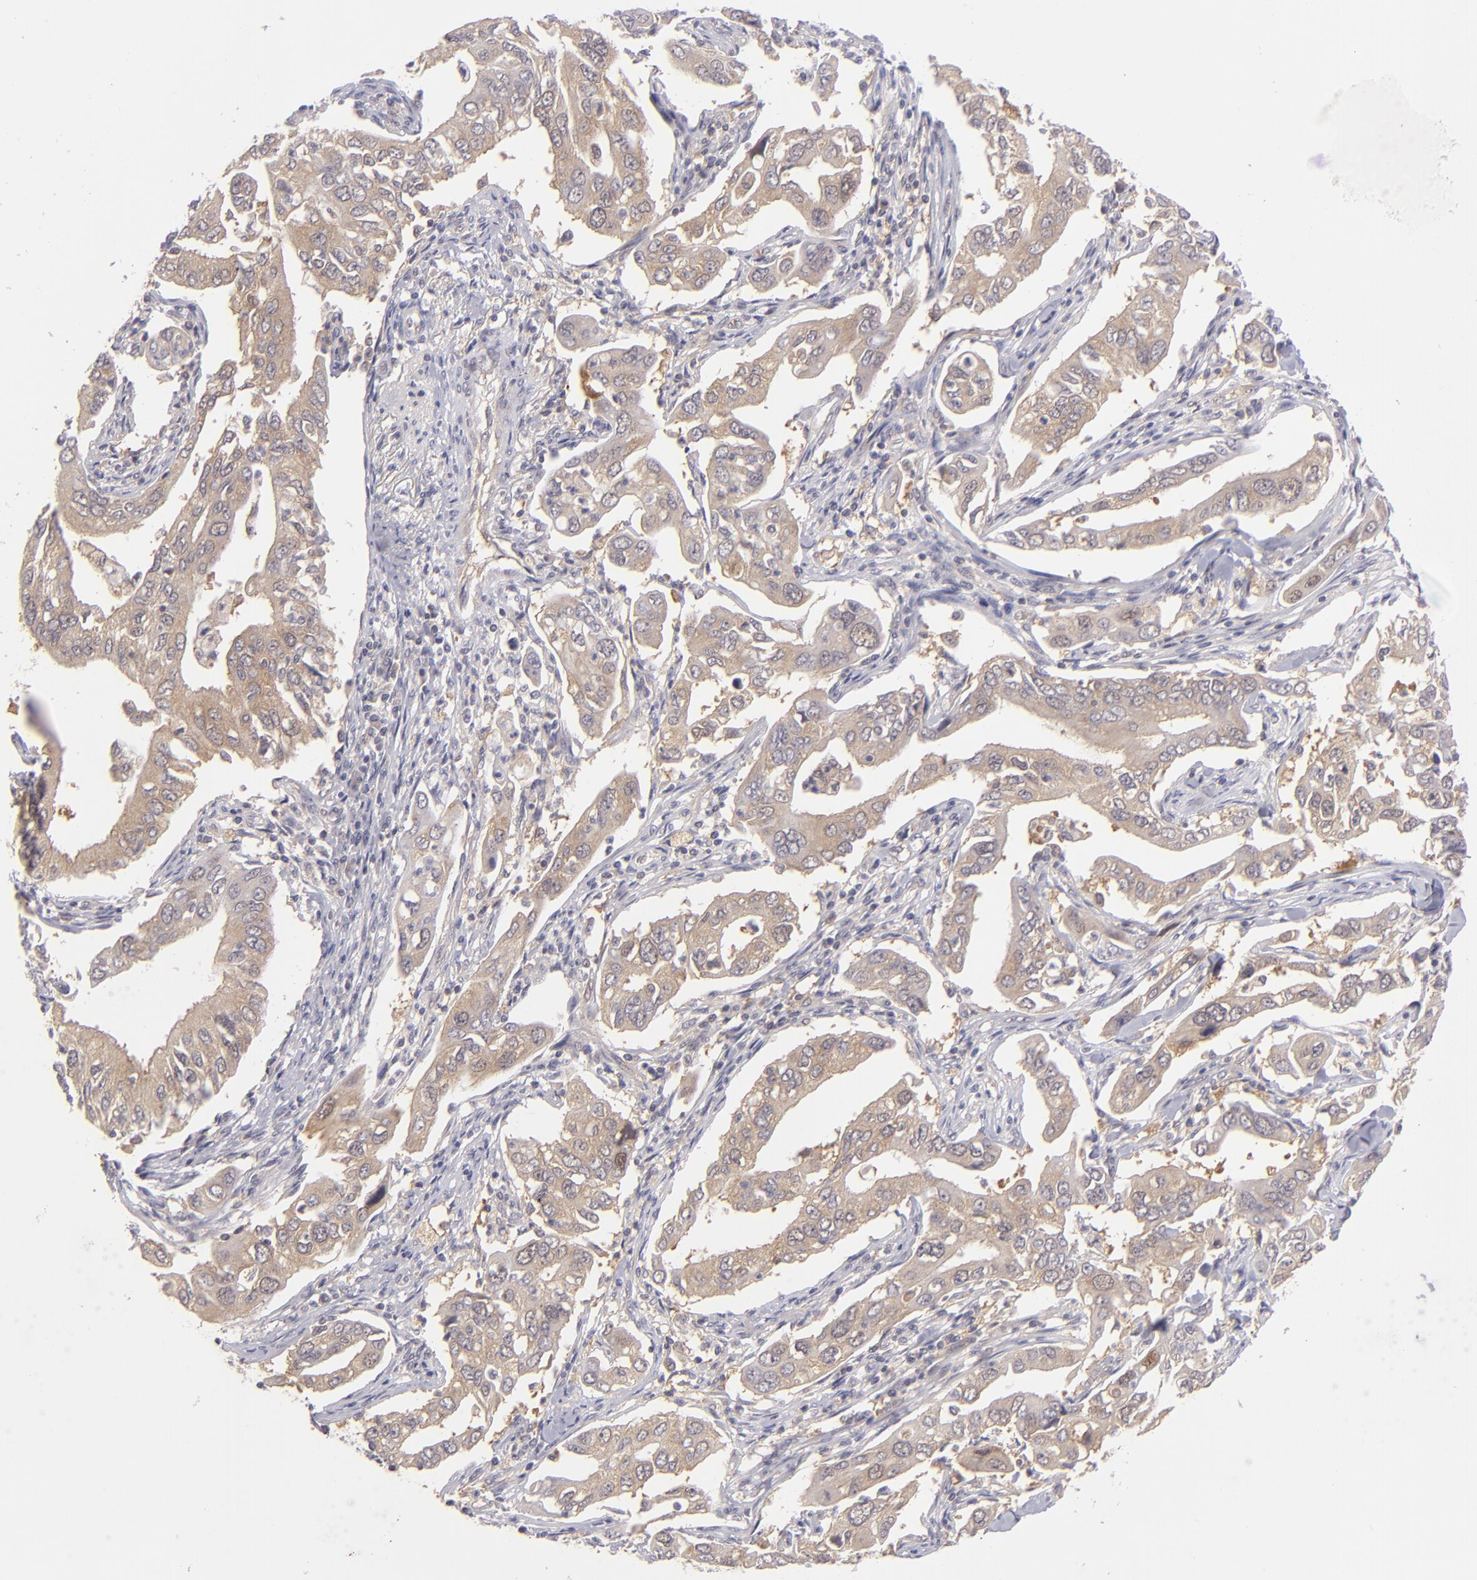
{"staining": {"intensity": "moderate", "quantity": ">75%", "location": "cytoplasmic/membranous"}, "tissue": "lung cancer", "cell_type": "Tumor cells", "image_type": "cancer", "snomed": [{"axis": "morphology", "description": "Adenocarcinoma, NOS"}, {"axis": "topography", "description": "Lung"}], "caption": "This is a photomicrograph of immunohistochemistry staining of adenocarcinoma (lung), which shows moderate expression in the cytoplasmic/membranous of tumor cells.", "gene": "PTPN13", "patient": {"sex": "male", "age": 48}}